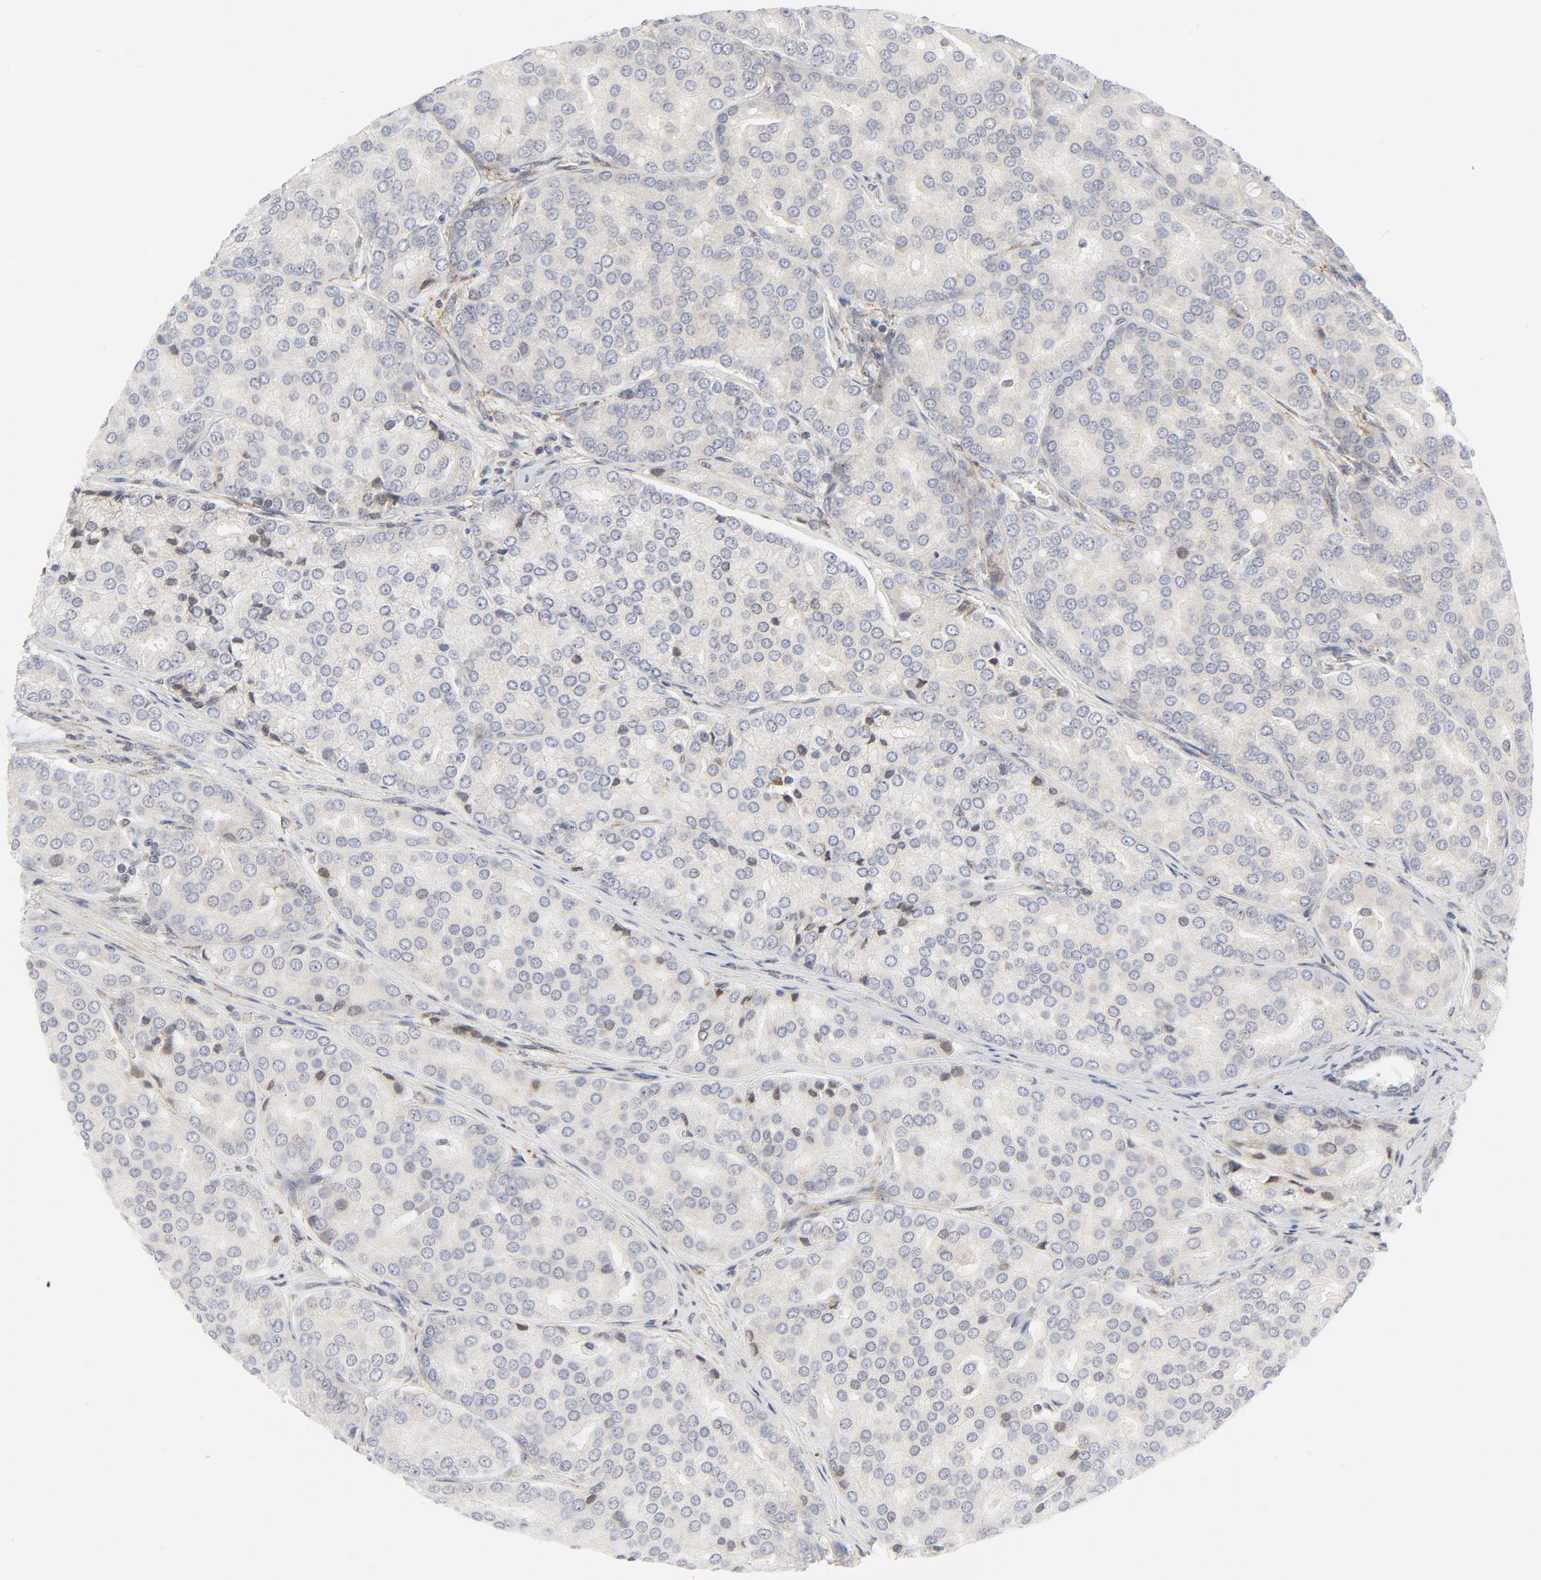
{"staining": {"intensity": "negative", "quantity": "none", "location": "none"}, "tissue": "prostate cancer", "cell_type": "Tumor cells", "image_type": "cancer", "snomed": [{"axis": "morphology", "description": "Adenocarcinoma, High grade"}, {"axis": "topography", "description": "Prostate"}], "caption": "Immunohistochemical staining of human adenocarcinoma (high-grade) (prostate) reveals no significant expression in tumor cells.", "gene": "LRP6", "patient": {"sex": "male", "age": 64}}